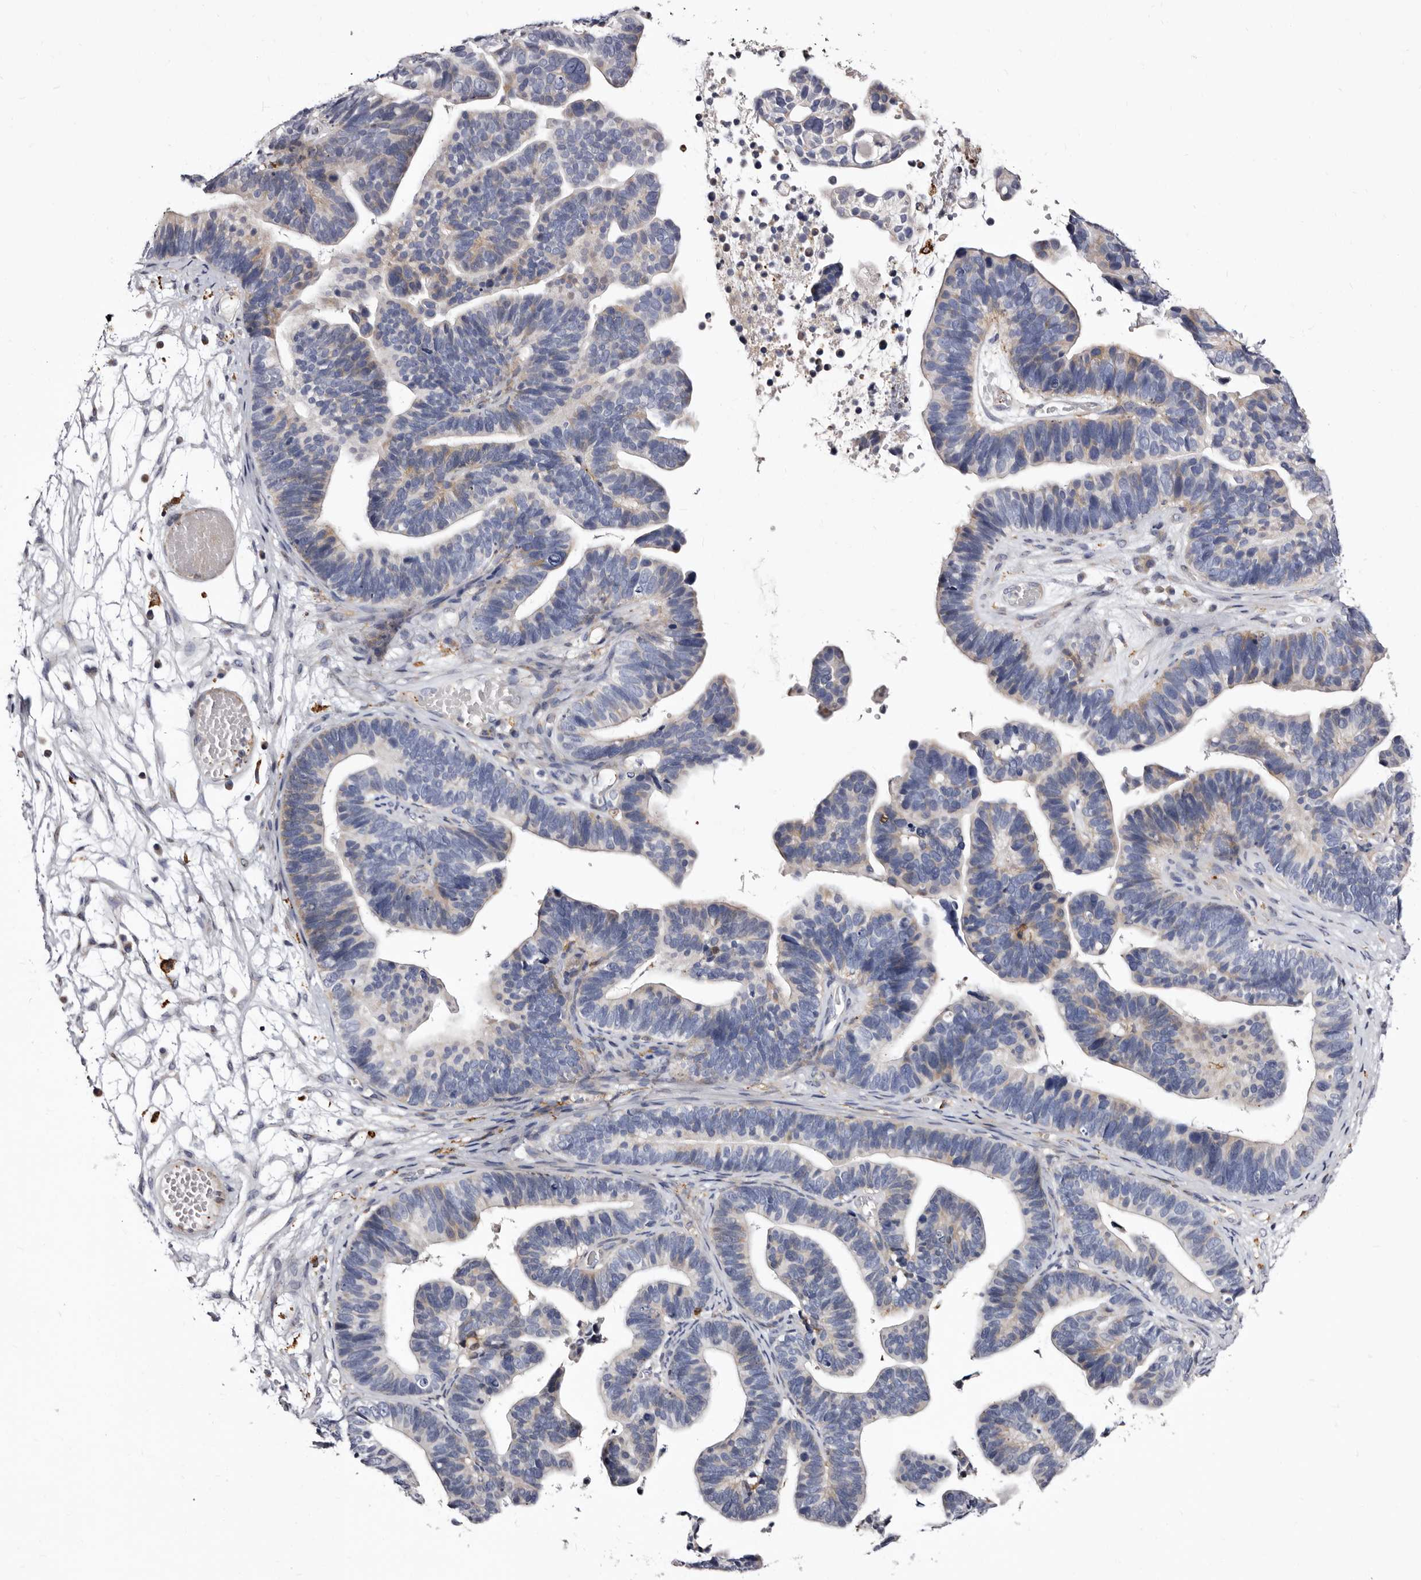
{"staining": {"intensity": "negative", "quantity": "none", "location": "none"}, "tissue": "ovarian cancer", "cell_type": "Tumor cells", "image_type": "cancer", "snomed": [{"axis": "morphology", "description": "Cystadenocarcinoma, serous, NOS"}, {"axis": "topography", "description": "Ovary"}], "caption": "There is no significant staining in tumor cells of ovarian cancer (serous cystadenocarcinoma). (Stains: DAB (3,3'-diaminobenzidine) immunohistochemistry with hematoxylin counter stain, Microscopy: brightfield microscopy at high magnification).", "gene": "AUNIP", "patient": {"sex": "female", "age": 56}}